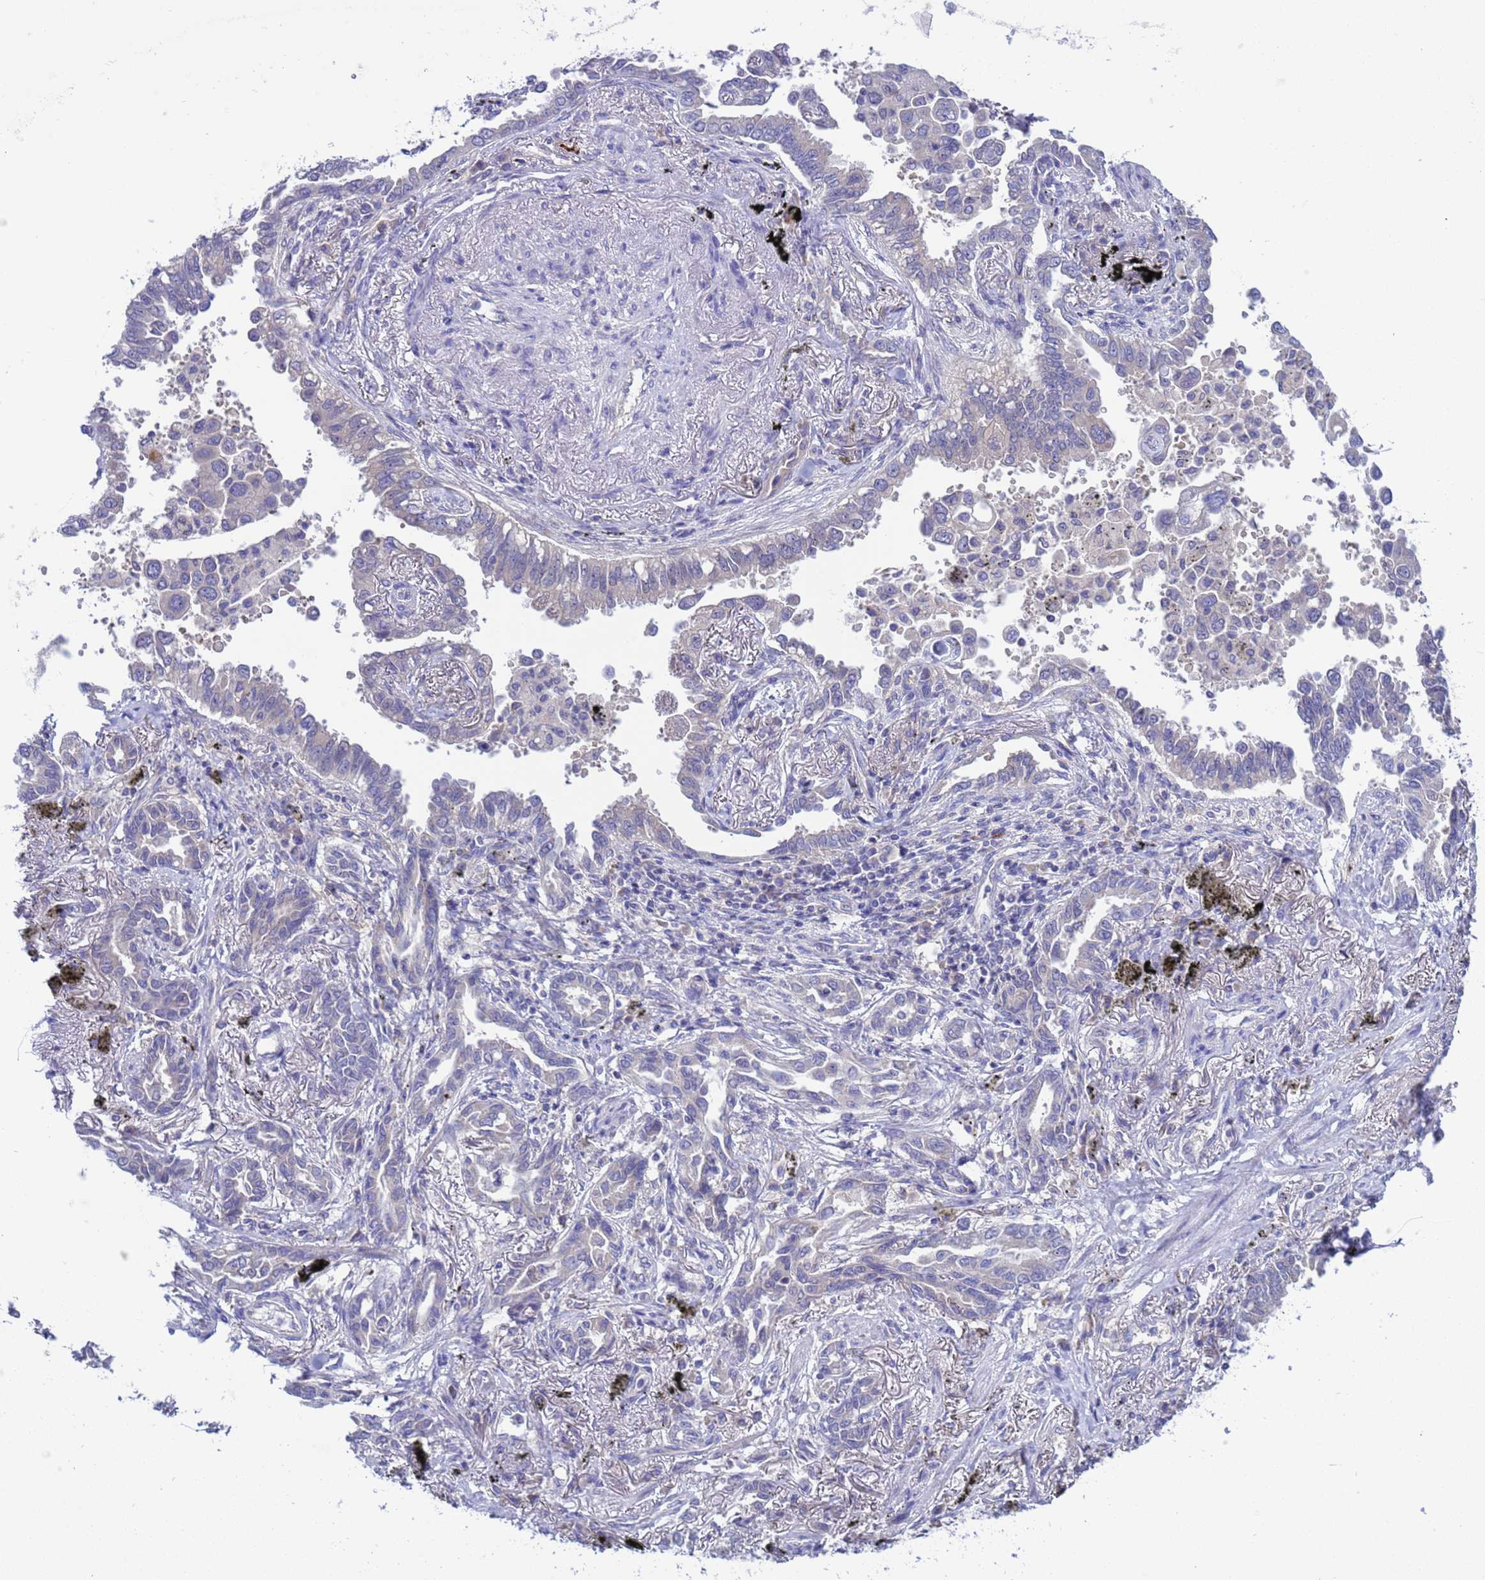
{"staining": {"intensity": "negative", "quantity": "none", "location": "none"}, "tissue": "lung cancer", "cell_type": "Tumor cells", "image_type": "cancer", "snomed": [{"axis": "morphology", "description": "Adenocarcinoma, NOS"}, {"axis": "topography", "description": "Lung"}], "caption": "This is a micrograph of immunohistochemistry staining of adenocarcinoma (lung), which shows no positivity in tumor cells.", "gene": "RC3H2", "patient": {"sex": "male", "age": 67}}